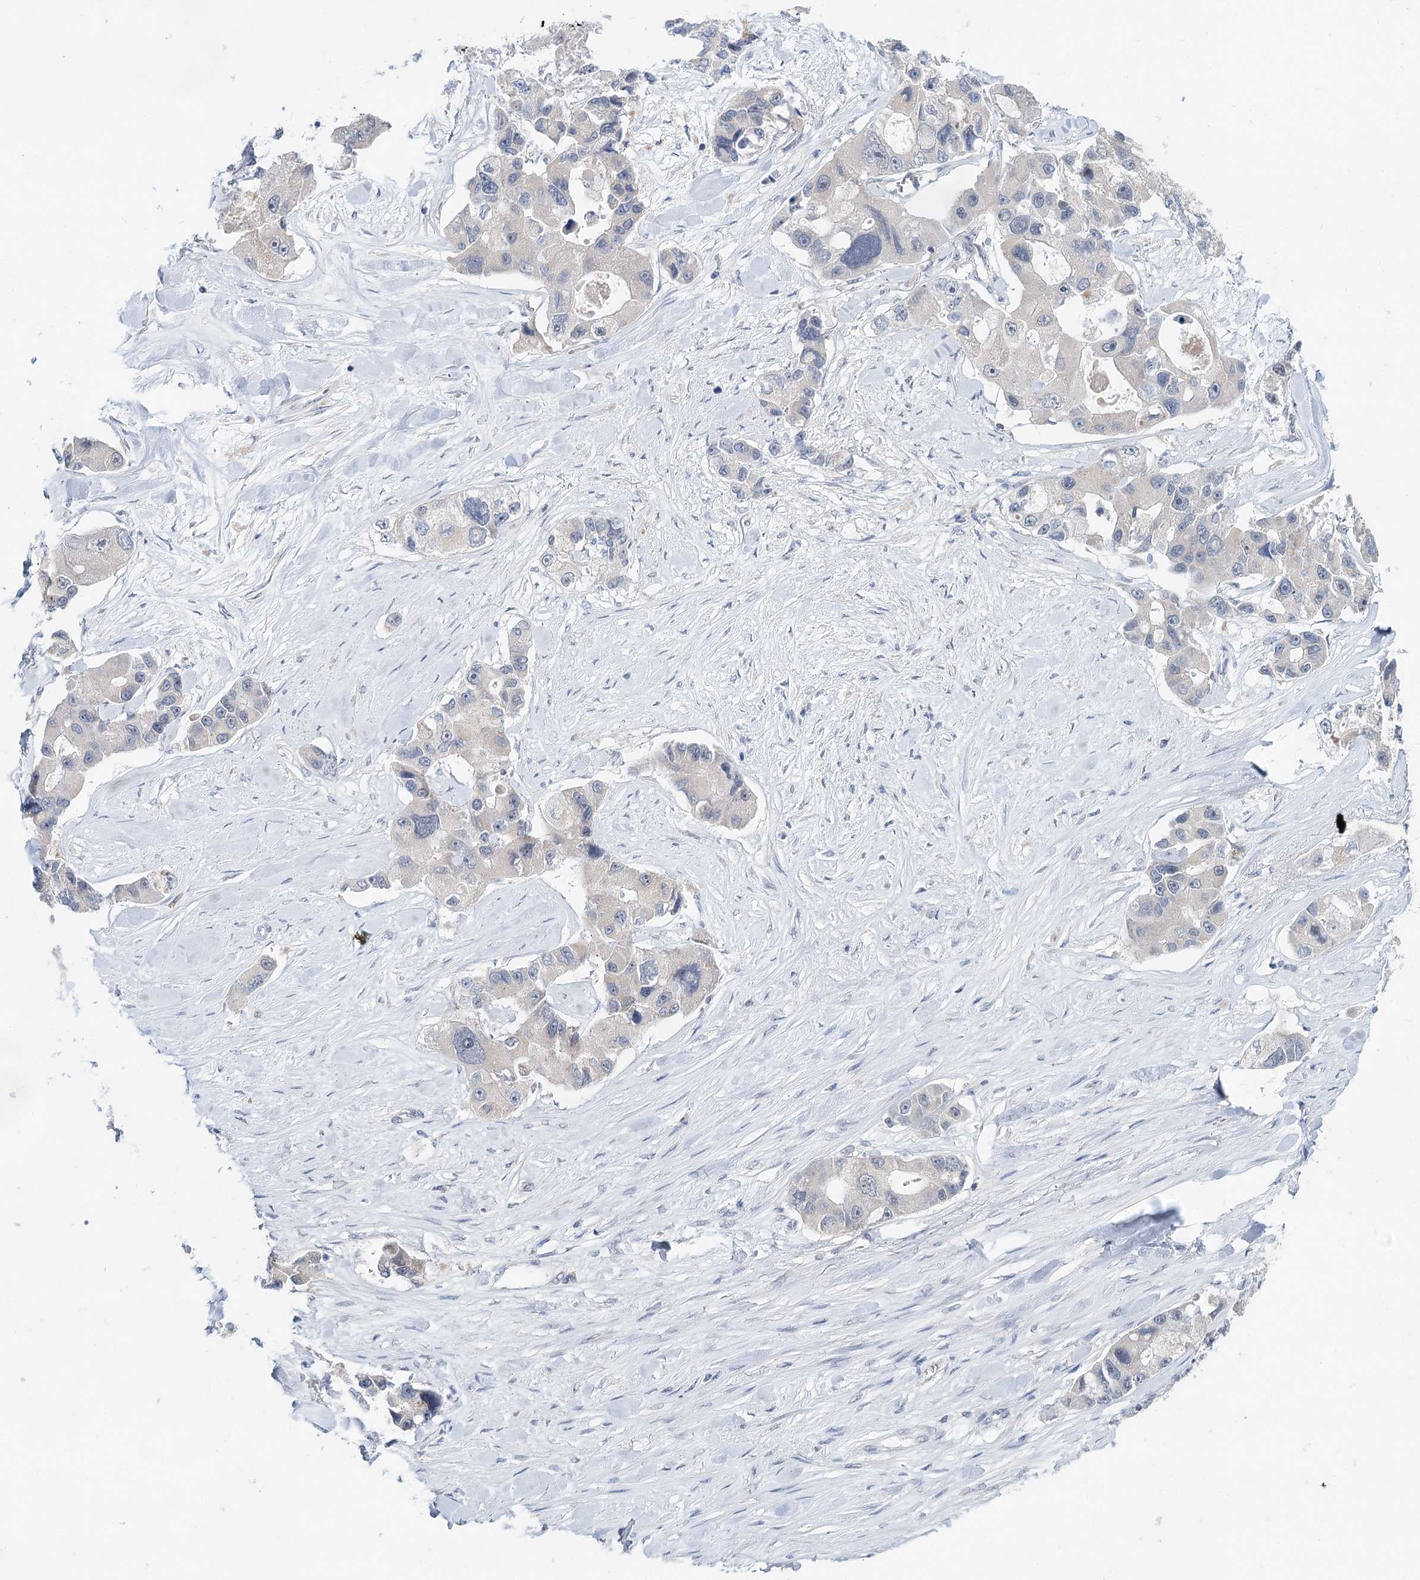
{"staining": {"intensity": "negative", "quantity": "none", "location": "none"}, "tissue": "lung cancer", "cell_type": "Tumor cells", "image_type": "cancer", "snomed": [{"axis": "morphology", "description": "Adenocarcinoma, NOS"}, {"axis": "topography", "description": "Lung"}], "caption": "Histopathology image shows no protein staining in tumor cells of lung adenocarcinoma tissue.", "gene": "FBXO7", "patient": {"sex": "female", "age": 54}}